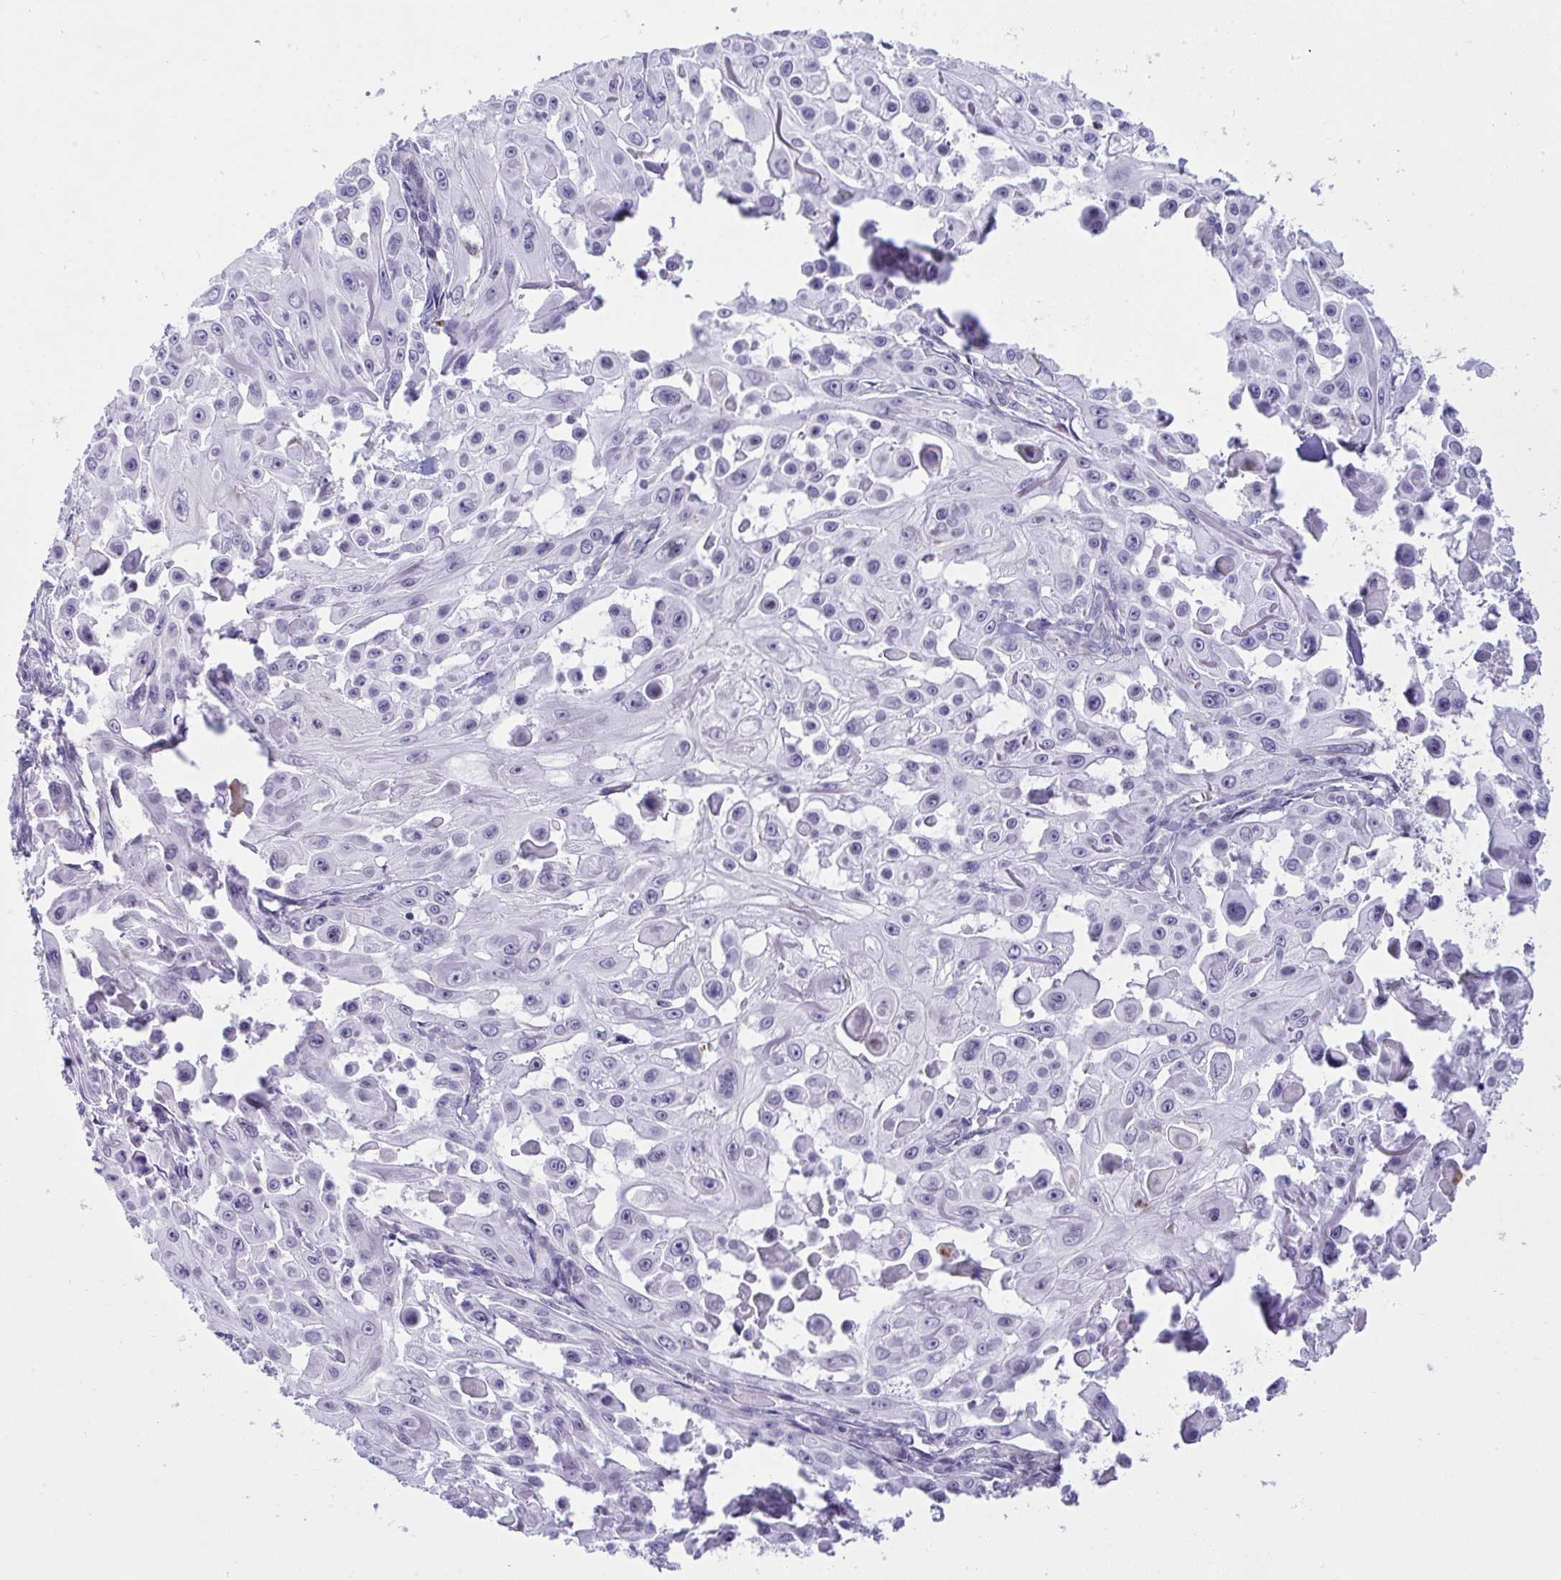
{"staining": {"intensity": "negative", "quantity": "none", "location": "none"}, "tissue": "skin cancer", "cell_type": "Tumor cells", "image_type": "cancer", "snomed": [{"axis": "morphology", "description": "Squamous cell carcinoma, NOS"}, {"axis": "topography", "description": "Skin"}], "caption": "Tumor cells show no significant protein positivity in squamous cell carcinoma (skin). (Immunohistochemistry (ihc), brightfield microscopy, high magnification).", "gene": "PLA2G12B", "patient": {"sex": "male", "age": 91}}